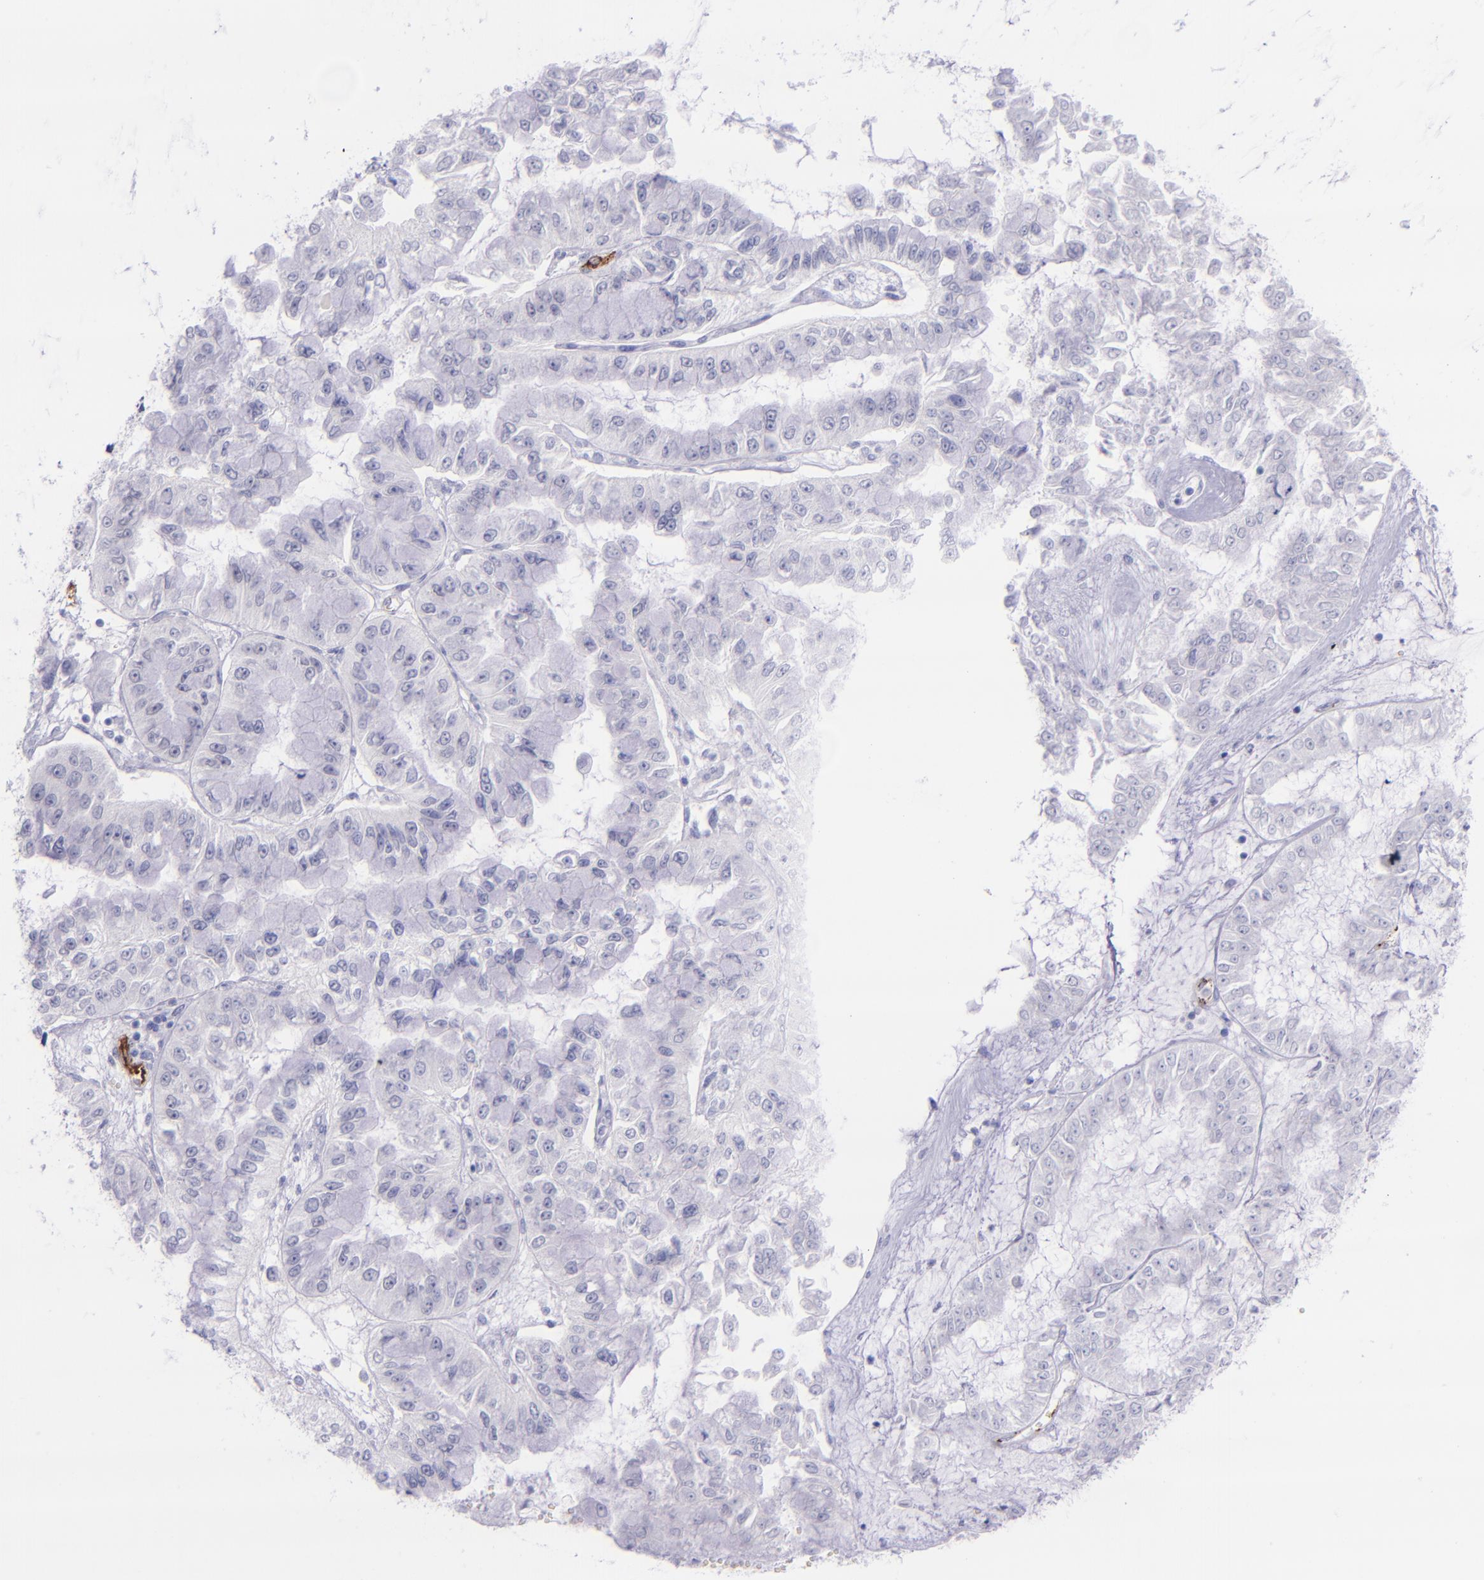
{"staining": {"intensity": "negative", "quantity": "none", "location": "none"}, "tissue": "liver cancer", "cell_type": "Tumor cells", "image_type": "cancer", "snomed": [{"axis": "morphology", "description": "Cholangiocarcinoma"}, {"axis": "topography", "description": "Liver"}], "caption": "A histopathology image of liver cholangiocarcinoma stained for a protein reveals no brown staining in tumor cells.", "gene": "SELE", "patient": {"sex": "female", "age": 79}}